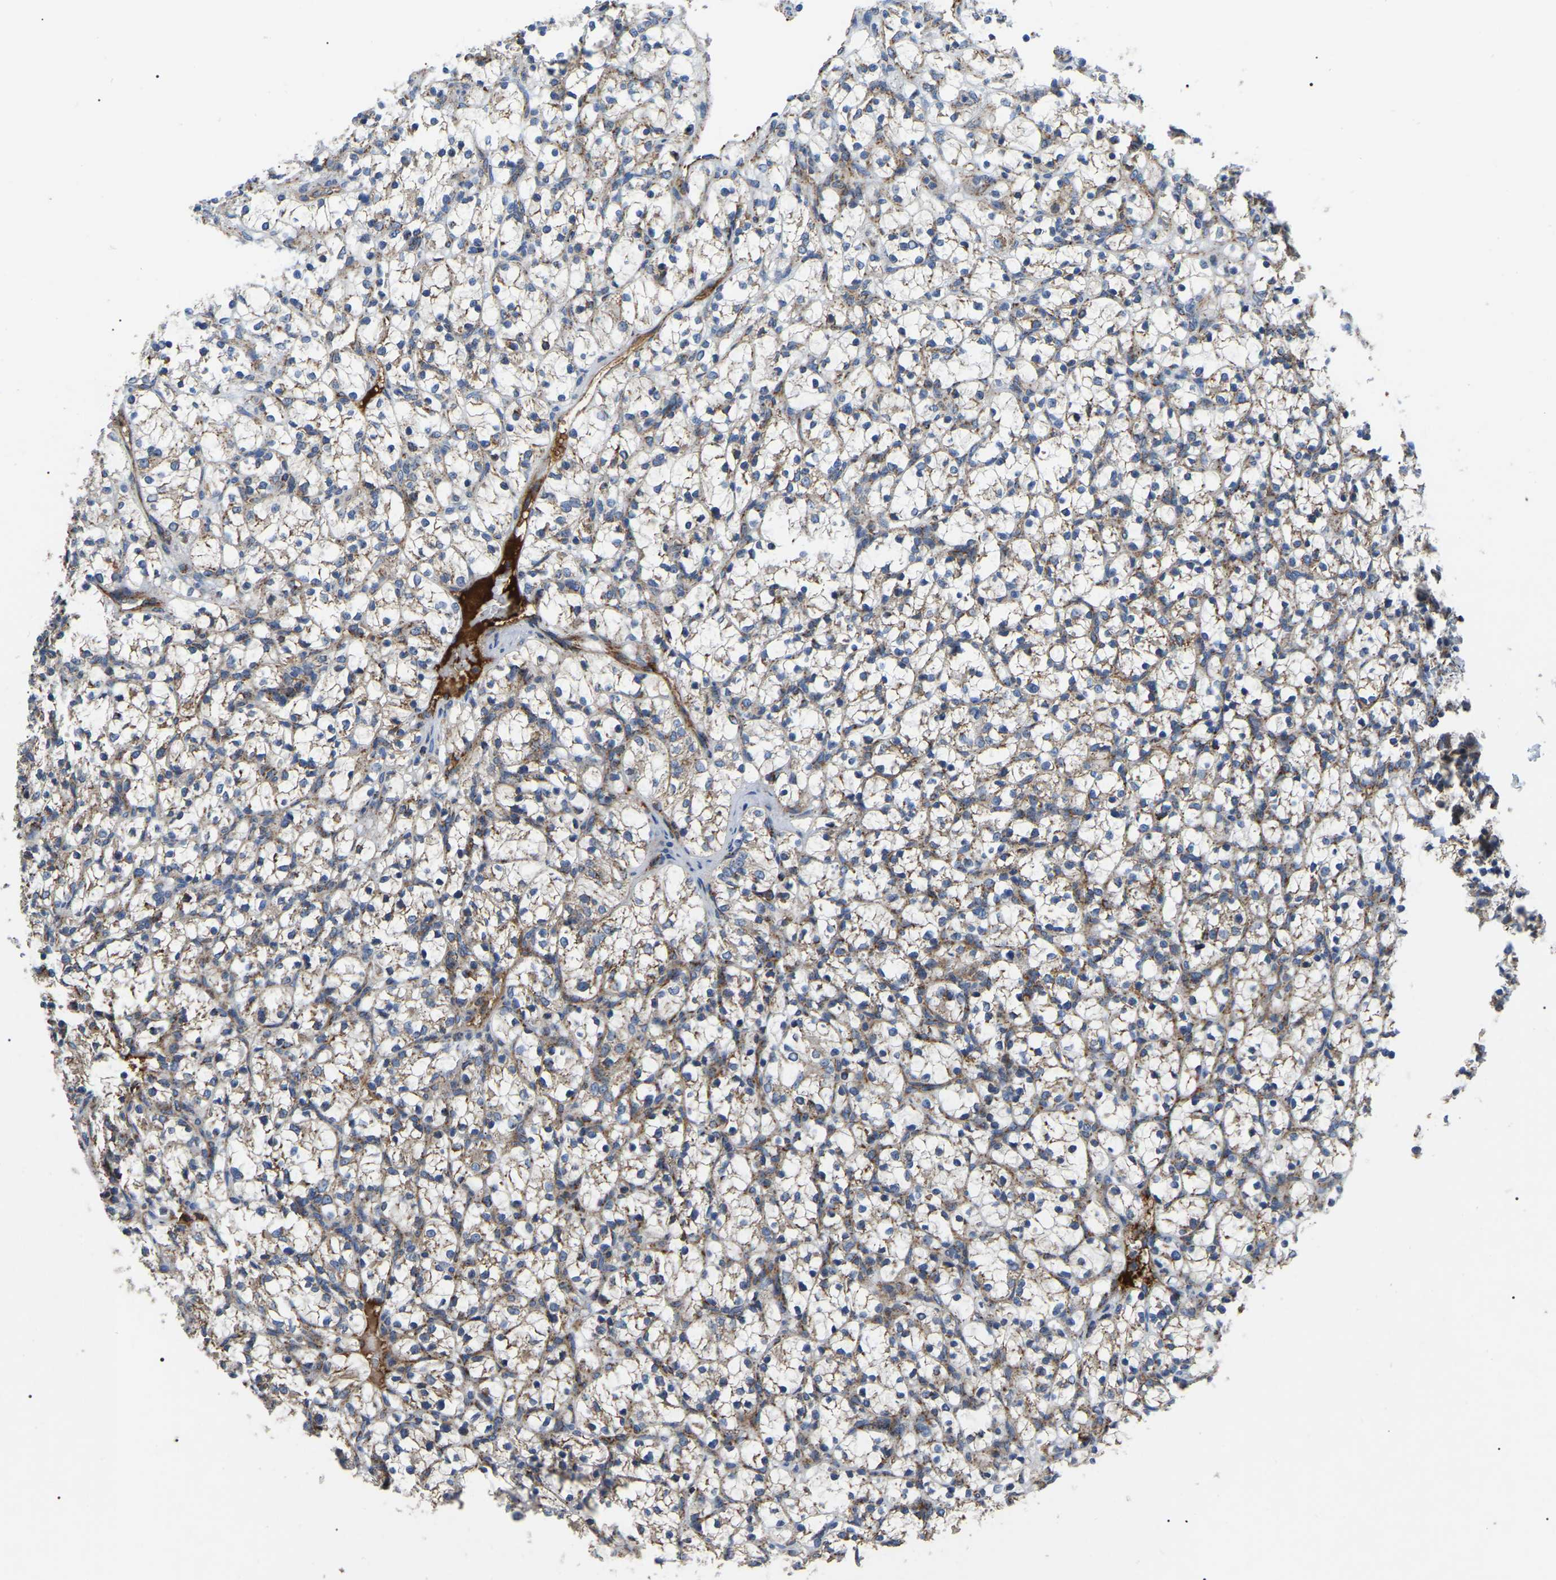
{"staining": {"intensity": "moderate", "quantity": ">75%", "location": "cytoplasmic/membranous"}, "tissue": "renal cancer", "cell_type": "Tumor cells", "image_type": "cancer", "snomed": [{"axis": "morphology", "description": "Adenocarcinoma, NOS"}, {"axis": "topography", "description": "Kidney"}], "caption": "Immunohistochemistry staining of renal cancer (adenocarcinoma), which displays medium levels of moderate cytoplasmic/membranous positivity in about >75% of tumor cells indicating moderate cytoplasmic/membranous protein staining. The staining was performed using DAB (3,3'-diaminobenzidine) (brown) for protein detection and nuclei were counterstained in hematoxylin (blue).", "gene": "PPM1E", "patient": {"sex": "female", "age": 69}}